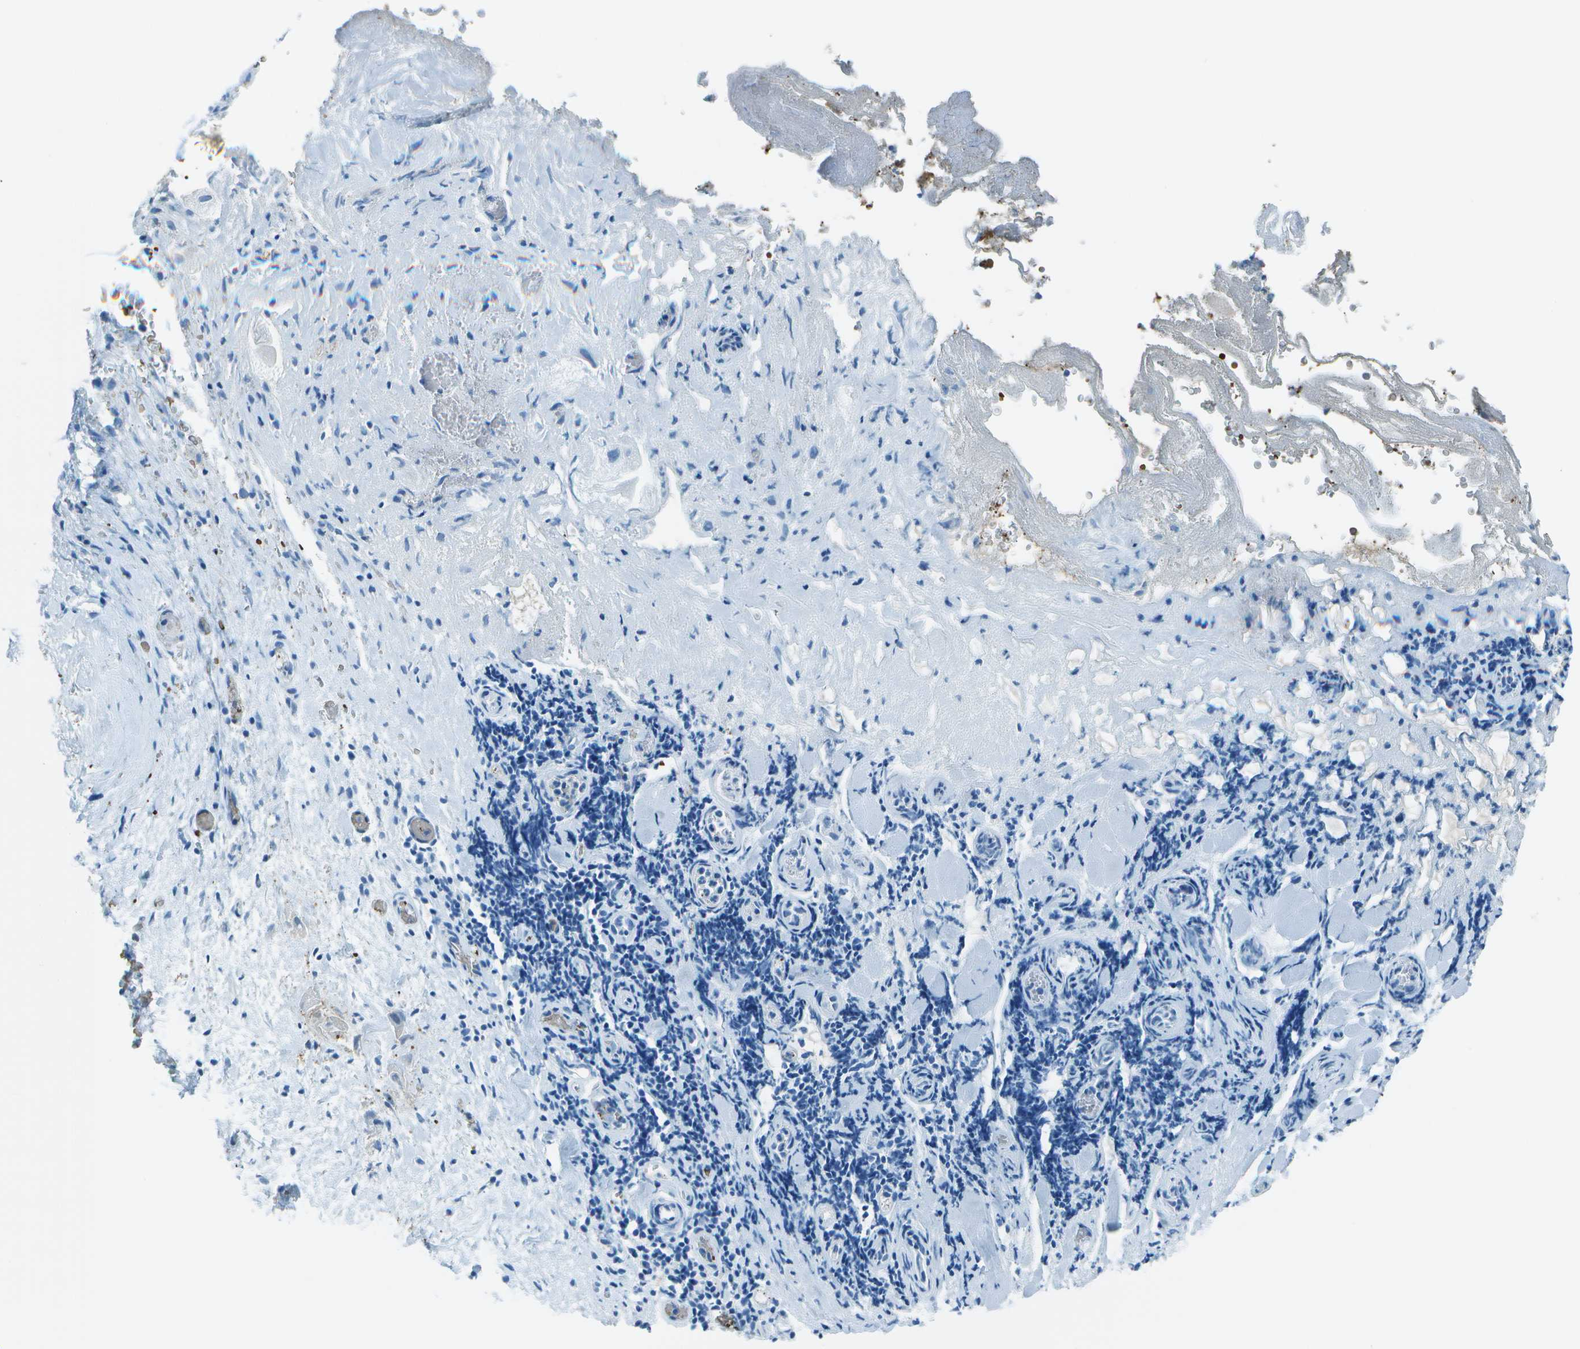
{"staining": {"intensity": "moderate", "quantity": ">75%", "location": "cytoplasmic/membranous,nuclear"}, "tissue": "liver cancer", "cell_type": "Tumor cells", "image_type": "cancer", "snomed": [{"axis": "morphology", "description": "Normal tissue, NOS"}, {"axis": "morphology", "description": "Cholangiocarcinoma"}, {"axis": "topography", "description": "Liver"}, {"axis": "topography", "description": "Peripheral nerve tissue"}], "caption": "Liver cancer (cholangiocarcinoma) stained with immunohistochemistry (IHC) shows moderate cytoplasmic/membranous and nuclear expression in about >75% of tumor cells.", "gene": "ASL", "patient": {"sex": "male", "age": 50}}